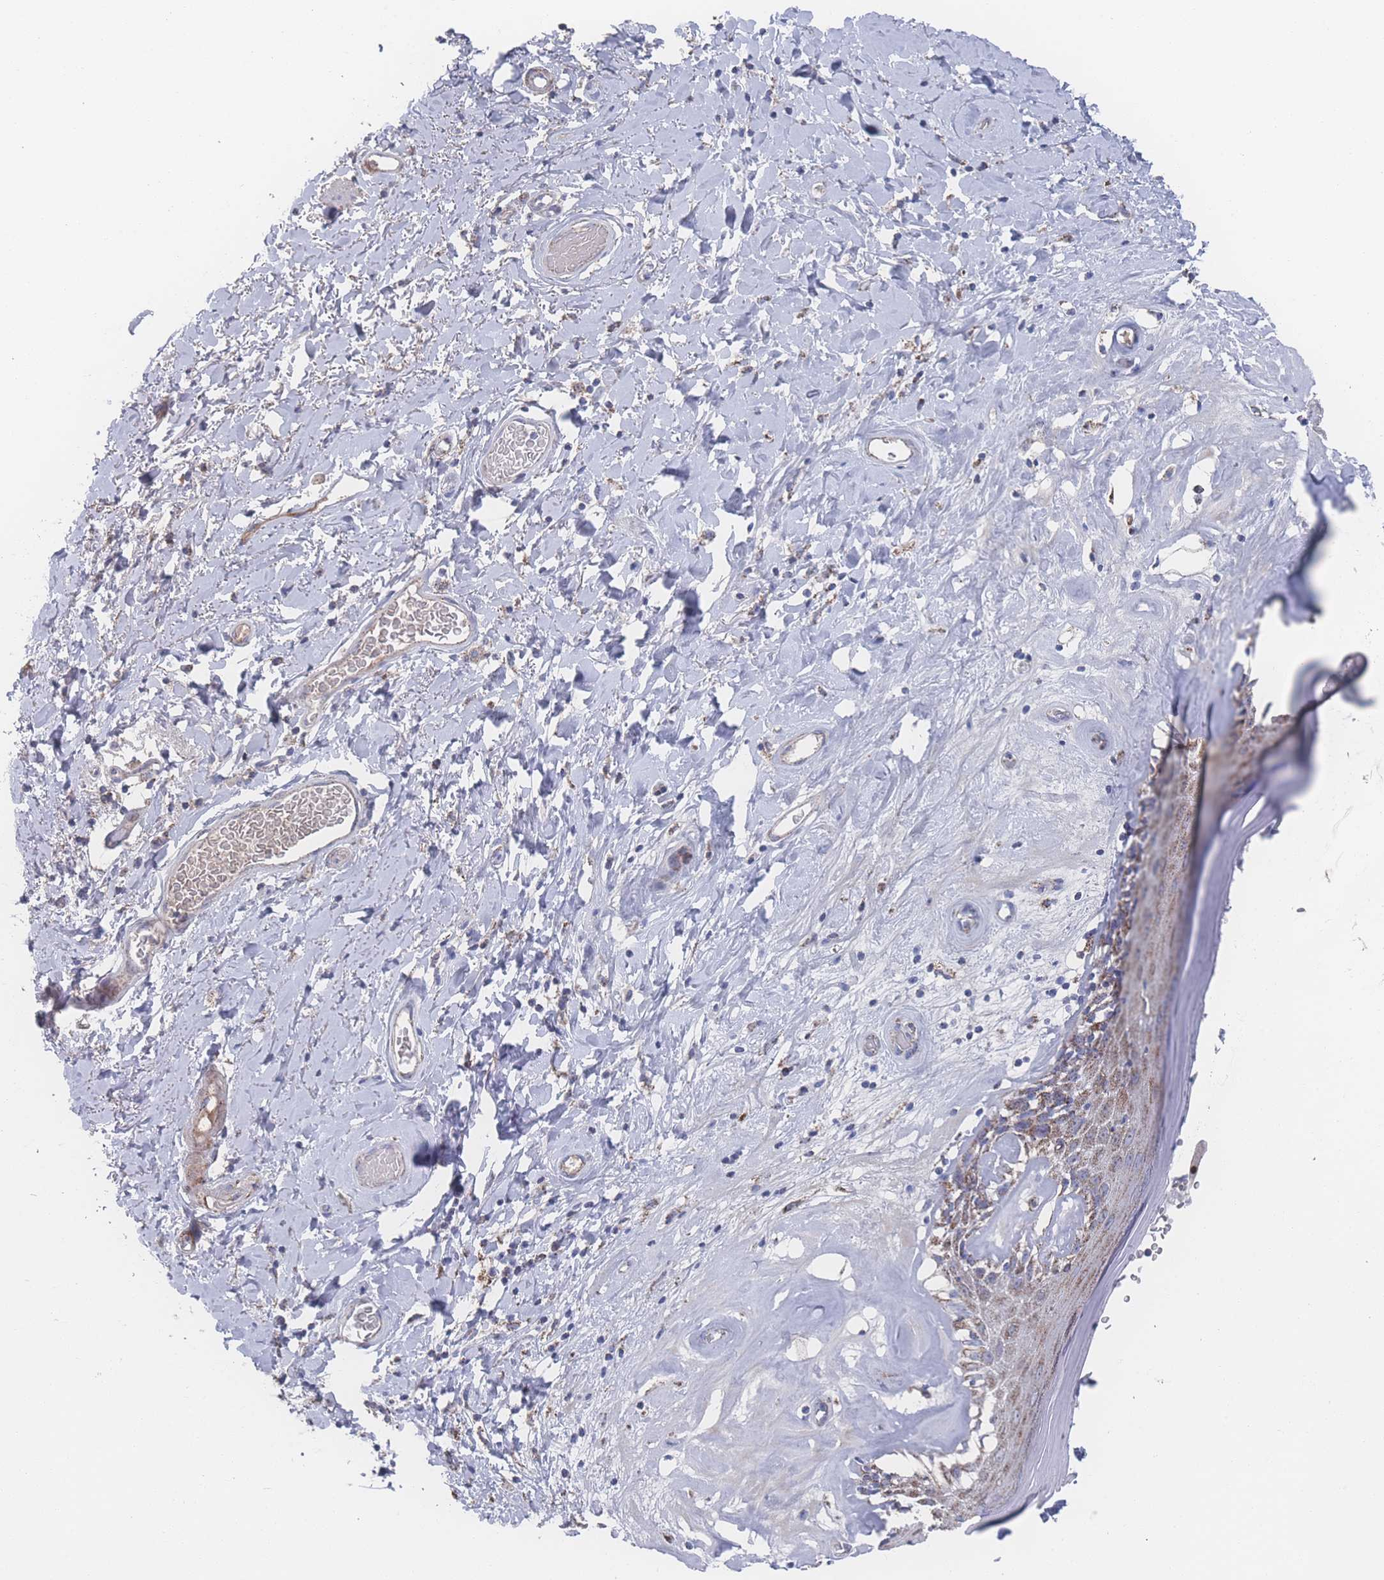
{"staining": {"intensity": "moderate", "quantity": ">75%", "location": "cytoplasmic/membranous"}, "tissue": "skin", "cell_type": "Epidermal cells", "image_type": "normal", "snomed": [{"axis": "morphology", "description": "Normal tissue, NOS"}, {"axis": "morphology", "description": "Inflammation, NOS"}, {"axis": "topography", "description": "Vulva"}], "caption": "Unremarkable skin shows moderate cytoplasmic/membranous positivity in approximately >75% of epidermal cells, visualized by immunohistochemistry.", "gene": "PEX14", "patient": {"sex": "female", "age": 86}}